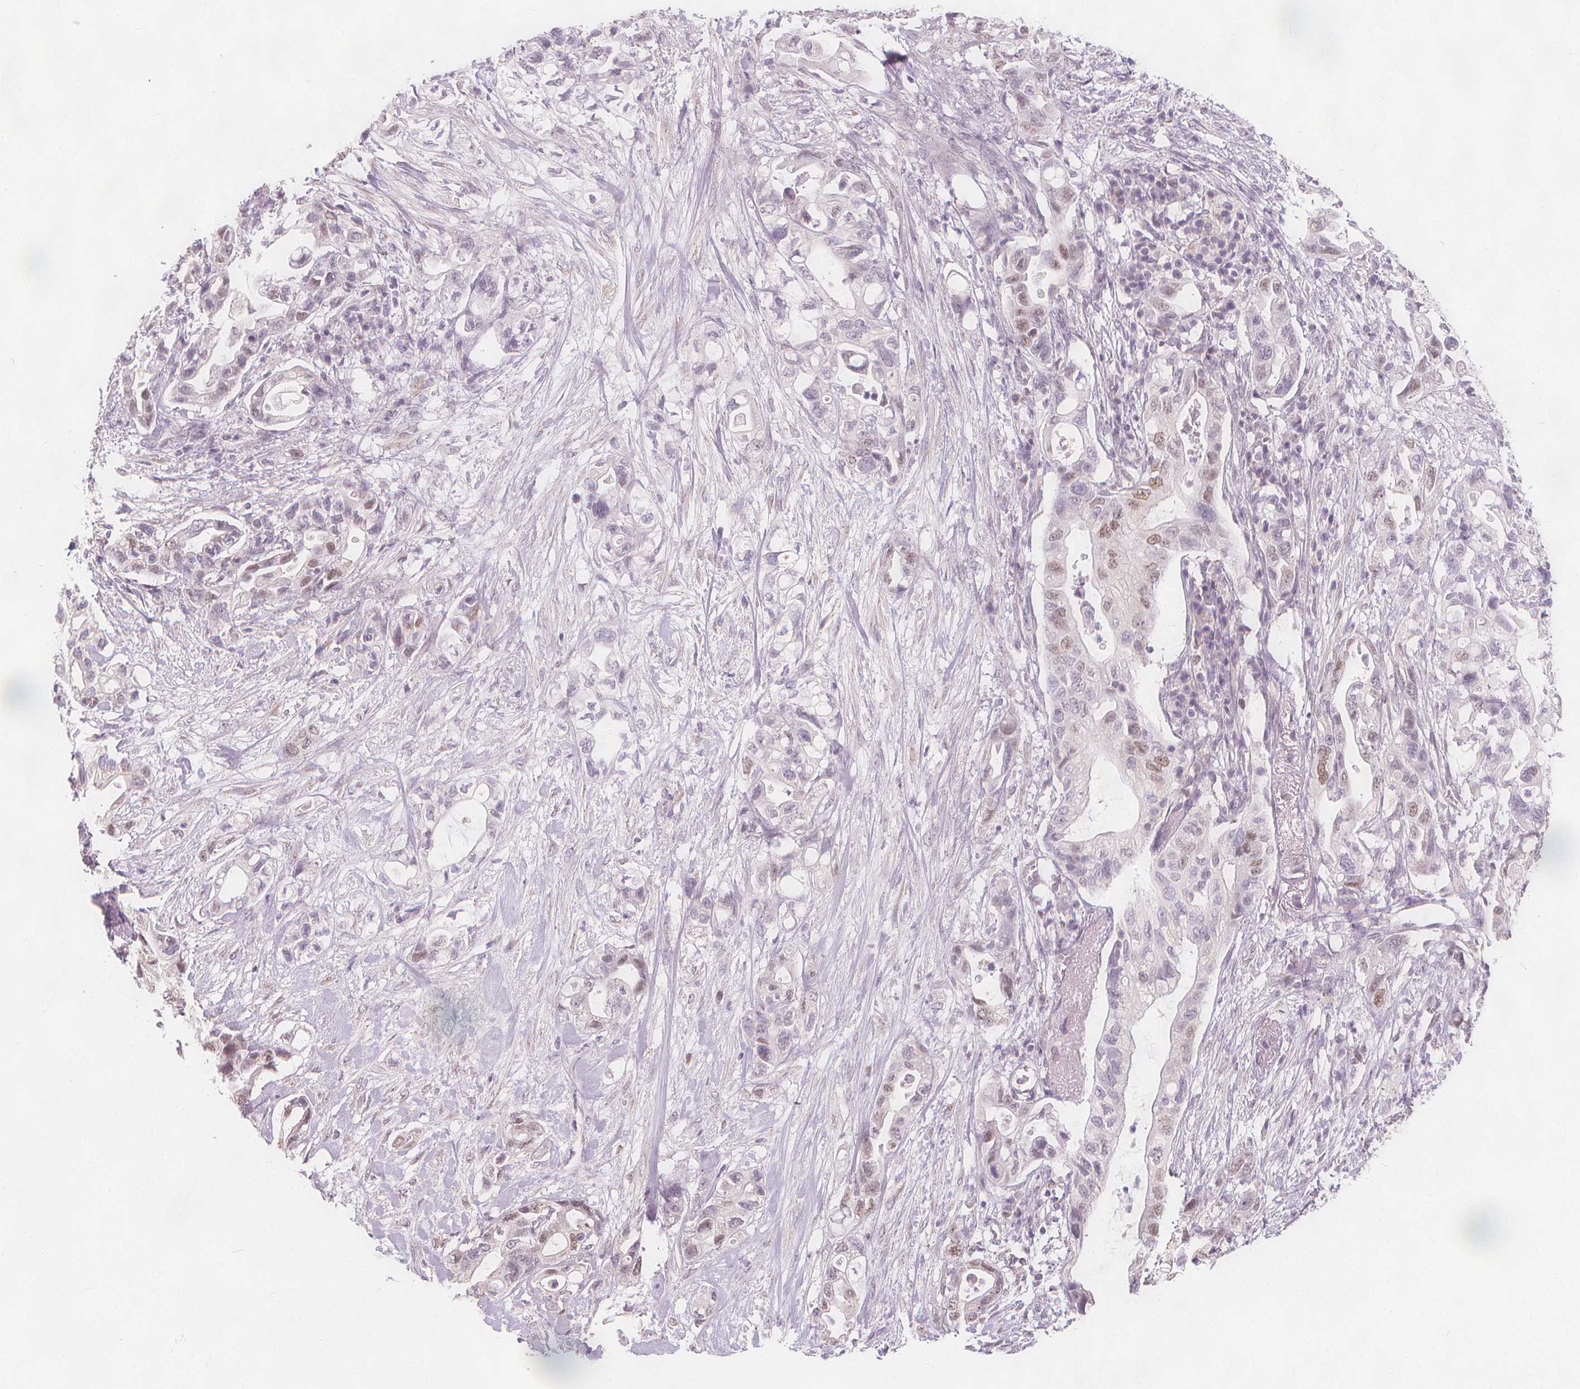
{"staining": {"intensity": "weak", "quantity": "25%-75%", "location": "nuclear"}, "tissue": "pancreatic cancer", "cell_type": "Tumor cells", "image_type": "cancer", "snomed": [{"axis": "morphology", "description": "Adenocarcinoma, NOS"}, {"axis": "topography", "description": "Pancreas"}], "caption": "Protein expression by immunohistochemistry reveals weak nuclear staining in about 25%-75% of tumor cells in adenocarcinoma (pancreatic). Ihc stains the protein of interest in brown and the nuclei are stained blue.", "gene": "TIPIN", "patient": {"sex": "female", "age": 72}}